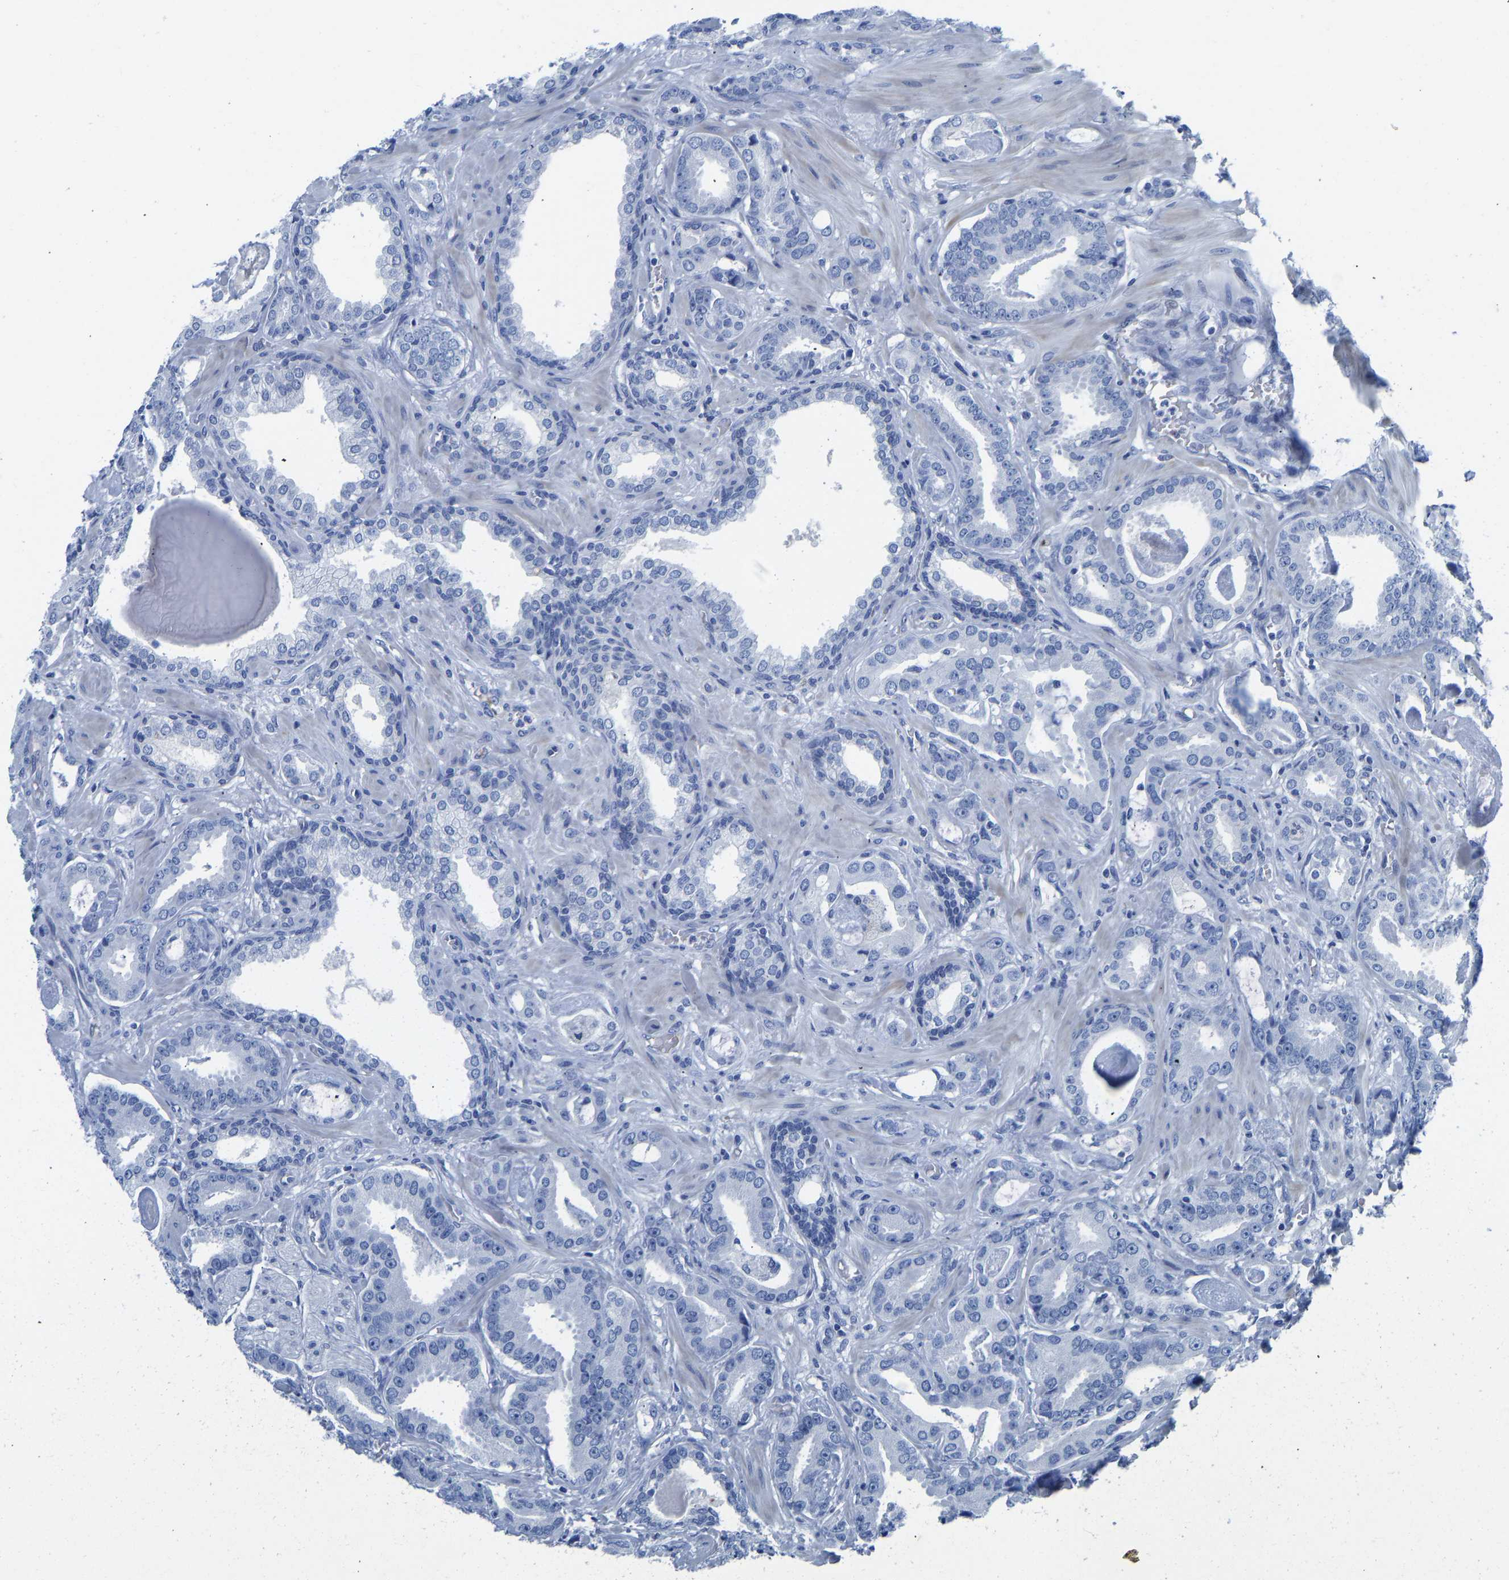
{"staining": {"intensity": "negative", "quantity": "none", "location": "none"}, "tissue": "prostate cancer", "cell_type": "Tumor cells", "image_type": "cancer", "snomed": [{"axis": "morphology", "description": "Adenocarcinoma, Low grade"}, {"axis": "topography", "description": "Prostate"}], "caption": "This is an IHC image of human prostate cancer. There is no positivity in tumor cells.", "gene": "NKAIN3", "patient": {"sex": "male", "age": 53}}